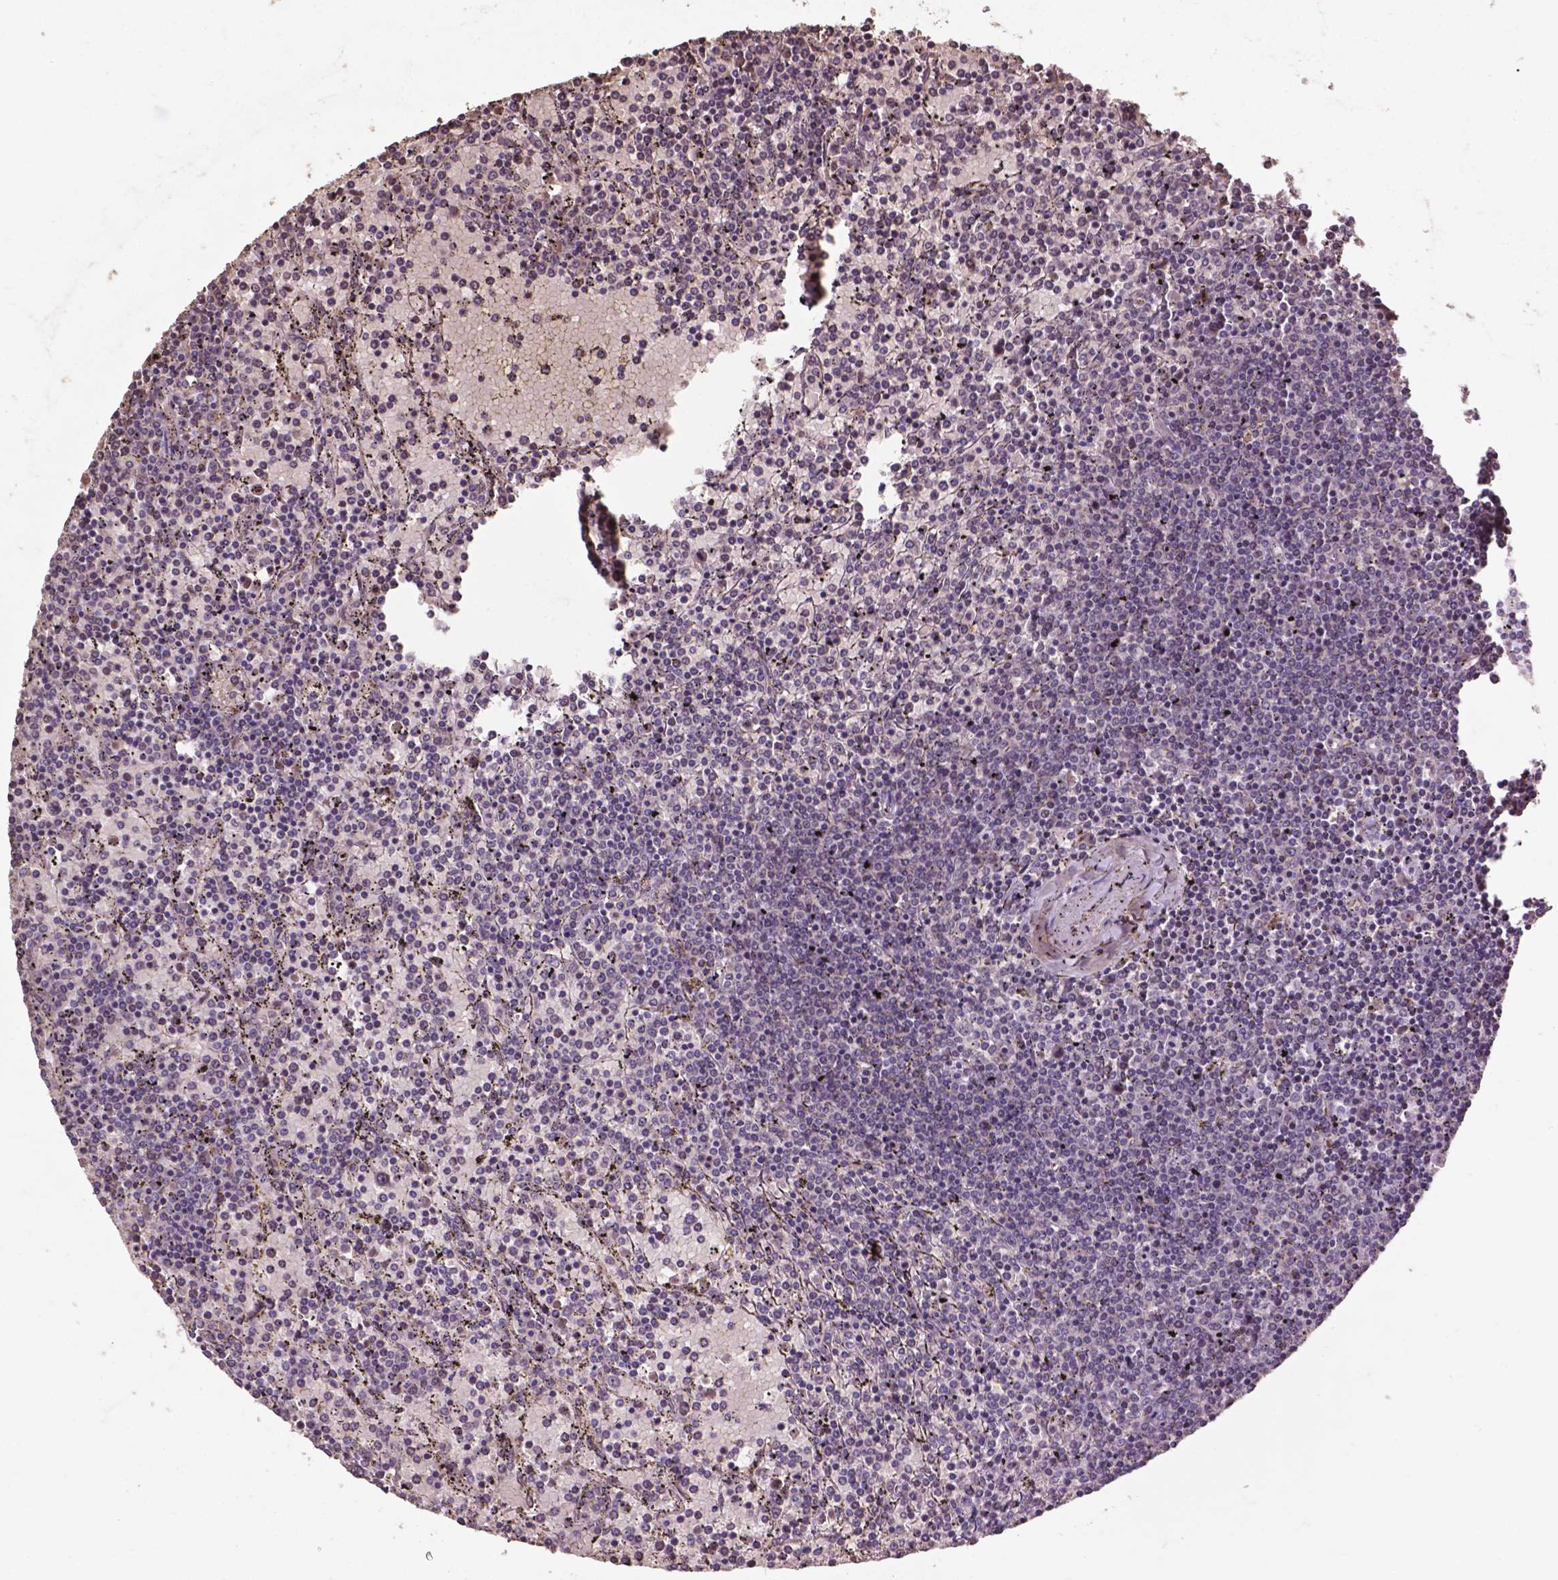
{"staining": {"intensity": "negative", "quantity": "none", "location": "none"}, "tissue": "lymphoma", "cell_type": "Tumor cells", "image_type": "cancer", "snomed": [{"axis": "morphology", "description": "Malignant lymphoma, non-Hodgkin's type, Low grade"}, {"axis": "topography", "description": "Spleen"}], "caption": "Lymphoma stained for a protein using IHC exhibits no staining tumor cells.", "gene": "GLRA2", "patient": {"sex": "female", "age": 77}}